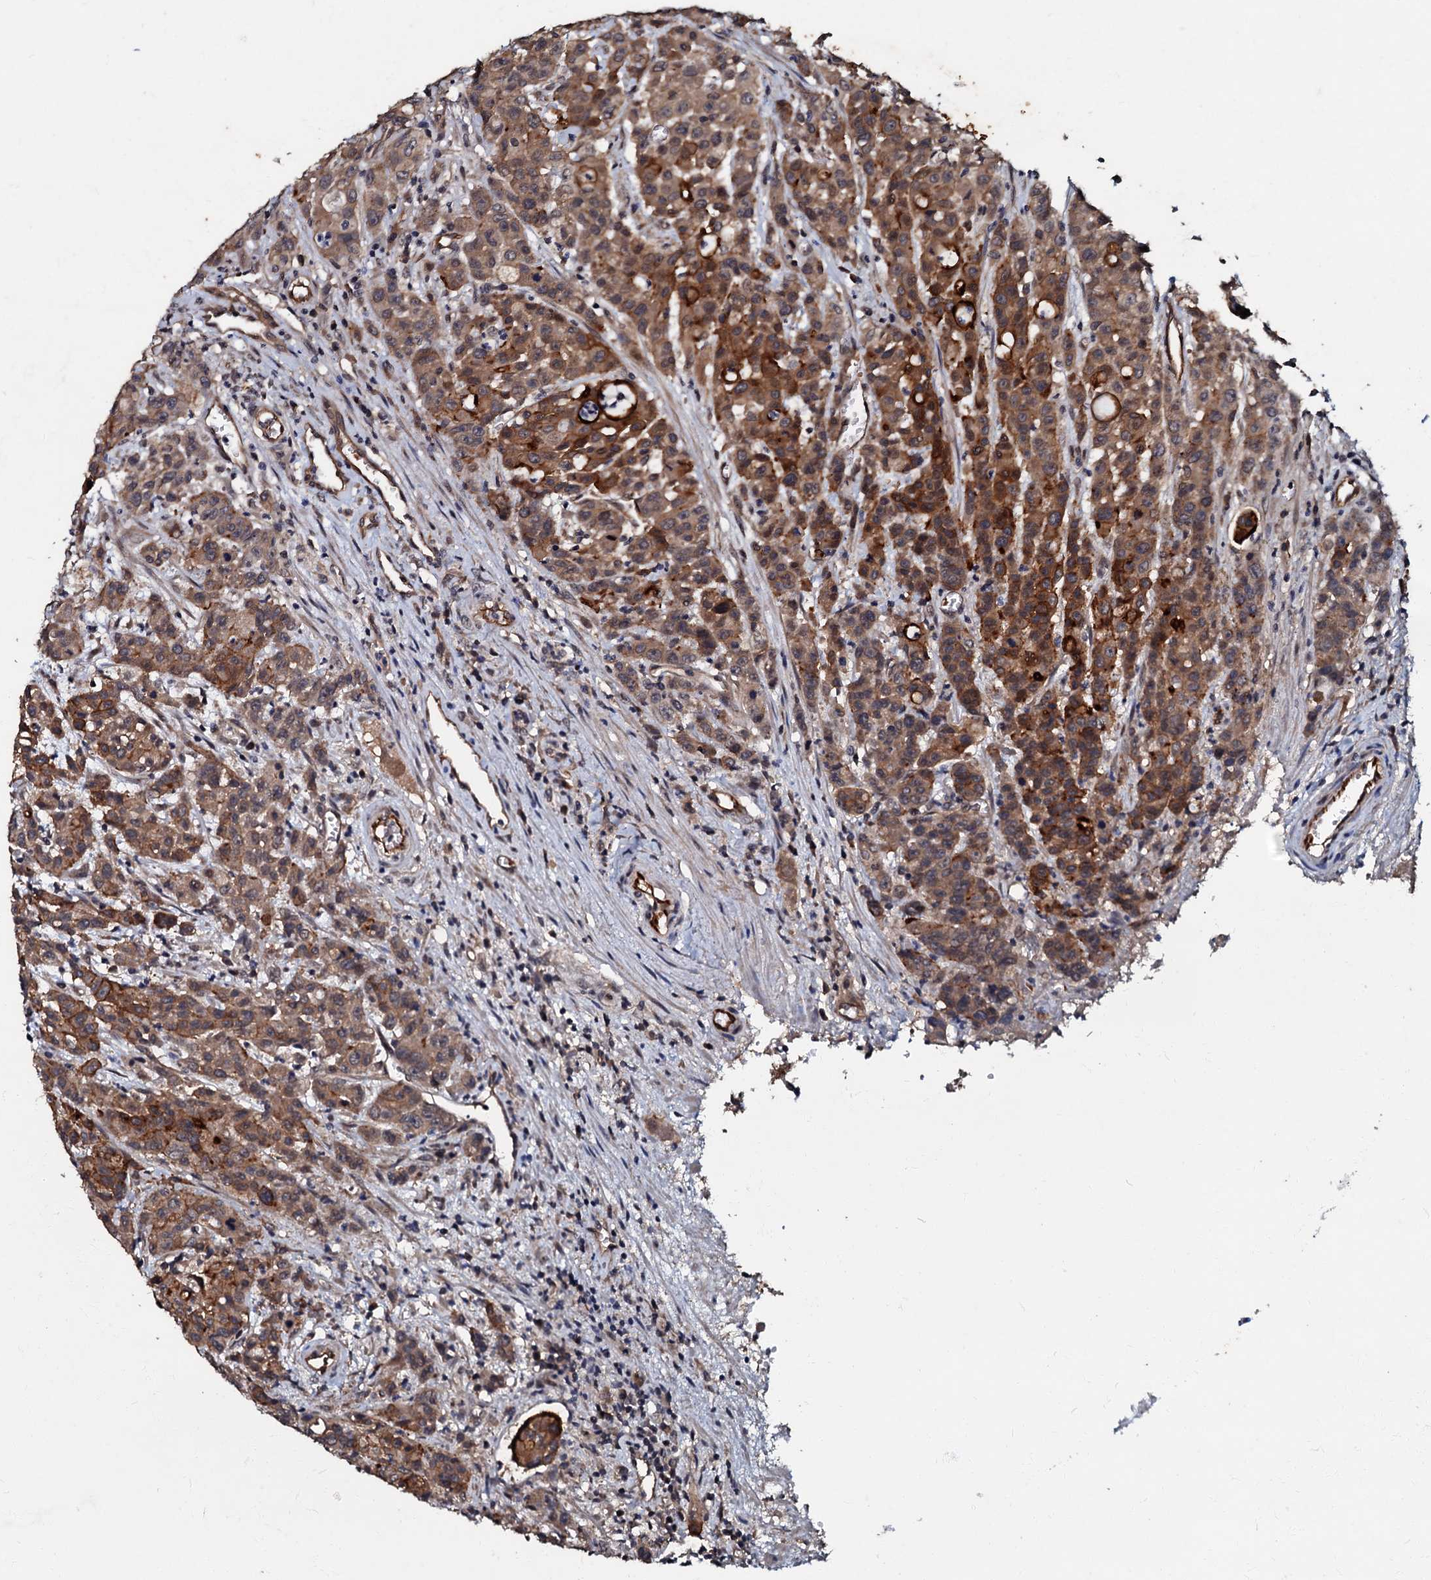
{"staining": {"intensity": "moderate", "quantity": ">75%", "location": "cytoplasmic/membranous"}, "tissue": "colorectal cancer", "cell_type": "Tumor cells", "image_type": "cancer", "snomed": [{"axis": "morphology", "description": "Adenocarcinoma, NOS"}, {"axis": "topography", "description": "Colon"}], "caption": "This is an image of immunohistochemistry staining of colorectal adenocarcinoma, which shows moderate positivity in the cytoplasmic/membranous of tumor cells.", "gene": "MANSC4", "patient": {"sex": "male", "age": 62}}